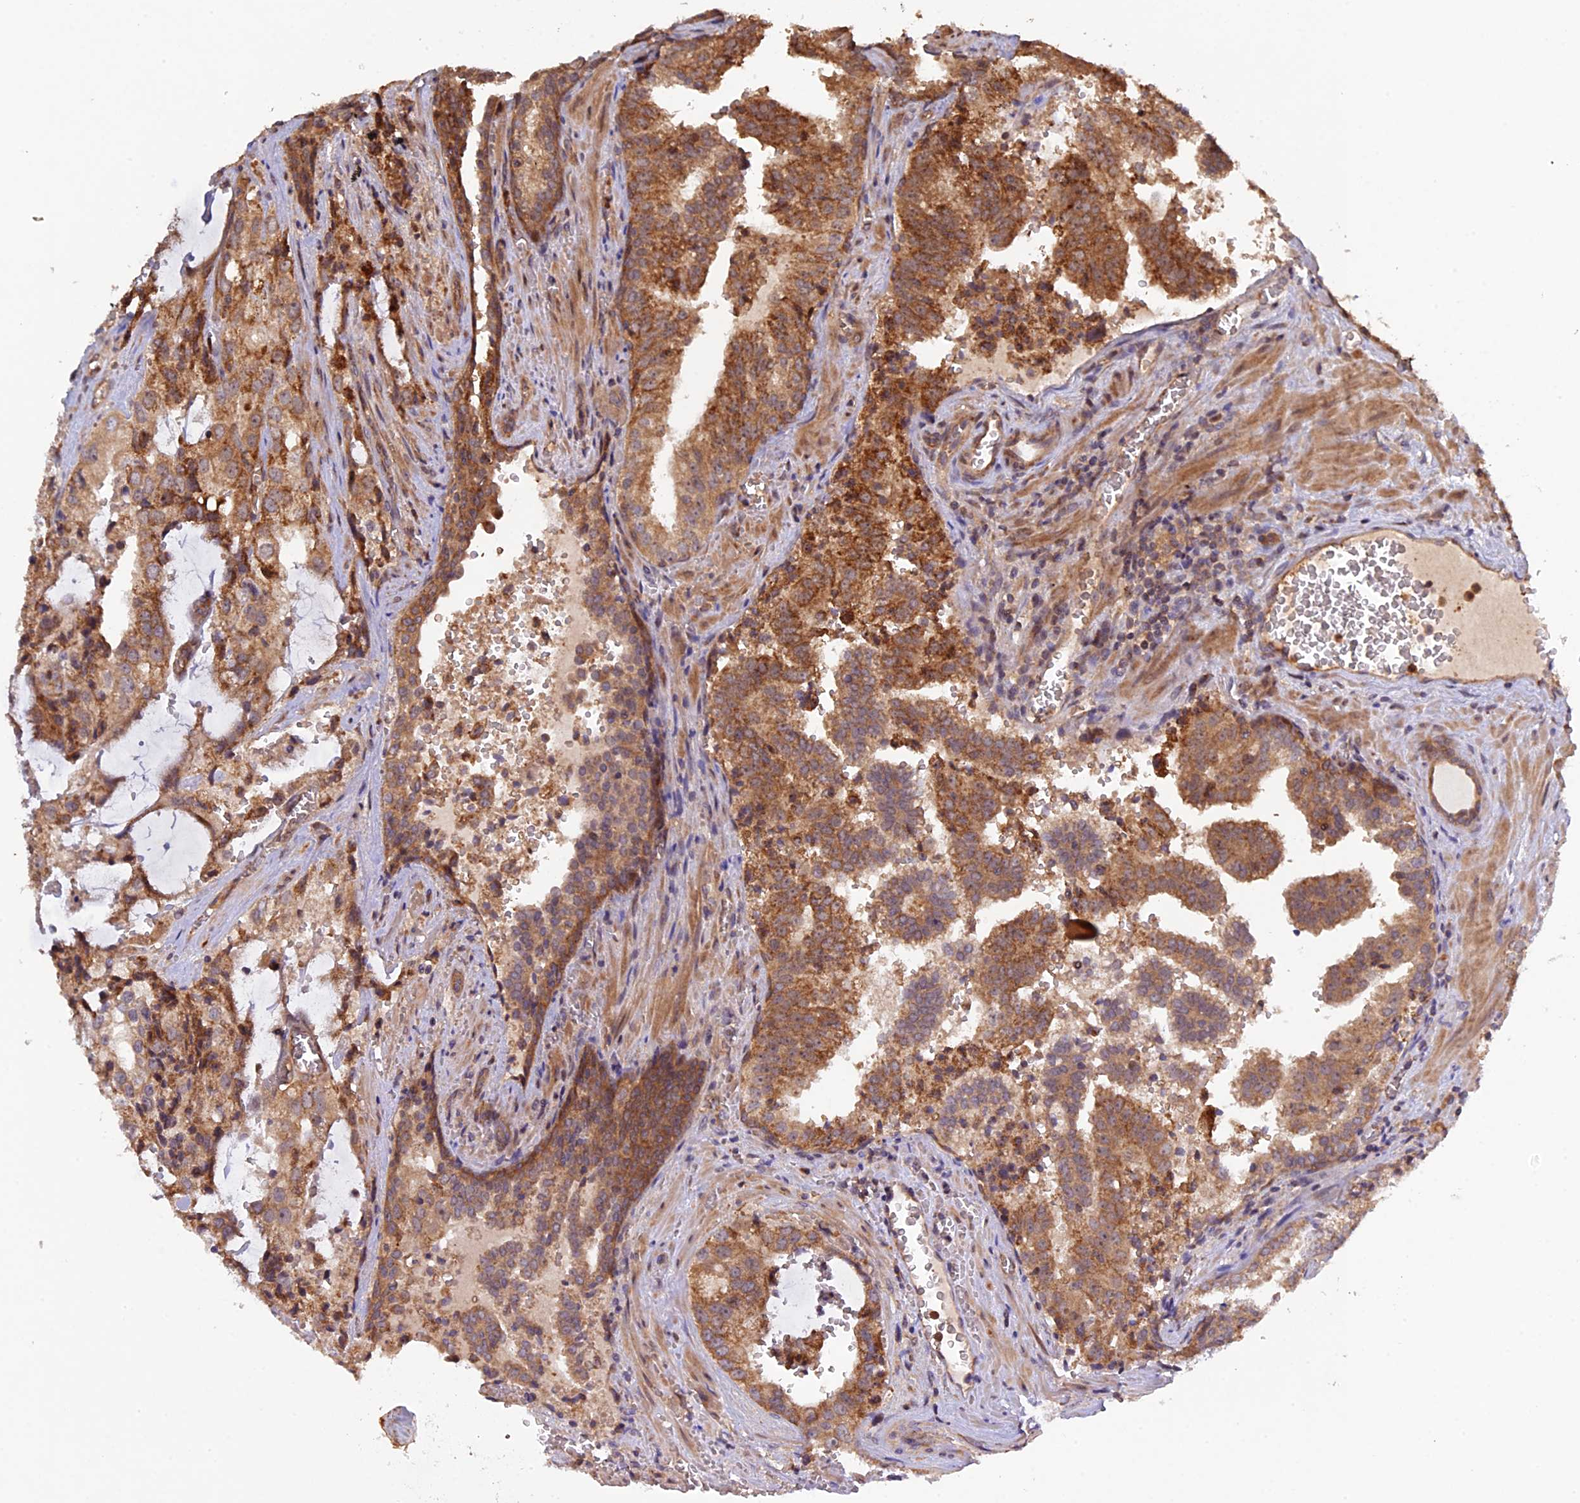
{"staining": {"intensity": "moderate", "quantity": ">75%", "location": "cytoplasmic/membranous"}, "tissue": "prostate cancer", "cell_type": "Tumor cells", "image_type": "cancer", "snomed": [{"axis": "morphology", "description": "Adenocarcinoma, High grade"}, {"axis": "topography", "description": "Prostate"}], "caption": "Approximately >75% of tumor cells in human prostate cancer display moderate cytoplasmic/membranous protein staining as visualized by brown immunohistochemical staining.", "gene": "FERMT1", "patient": {"sex": "male", "age": 68}}